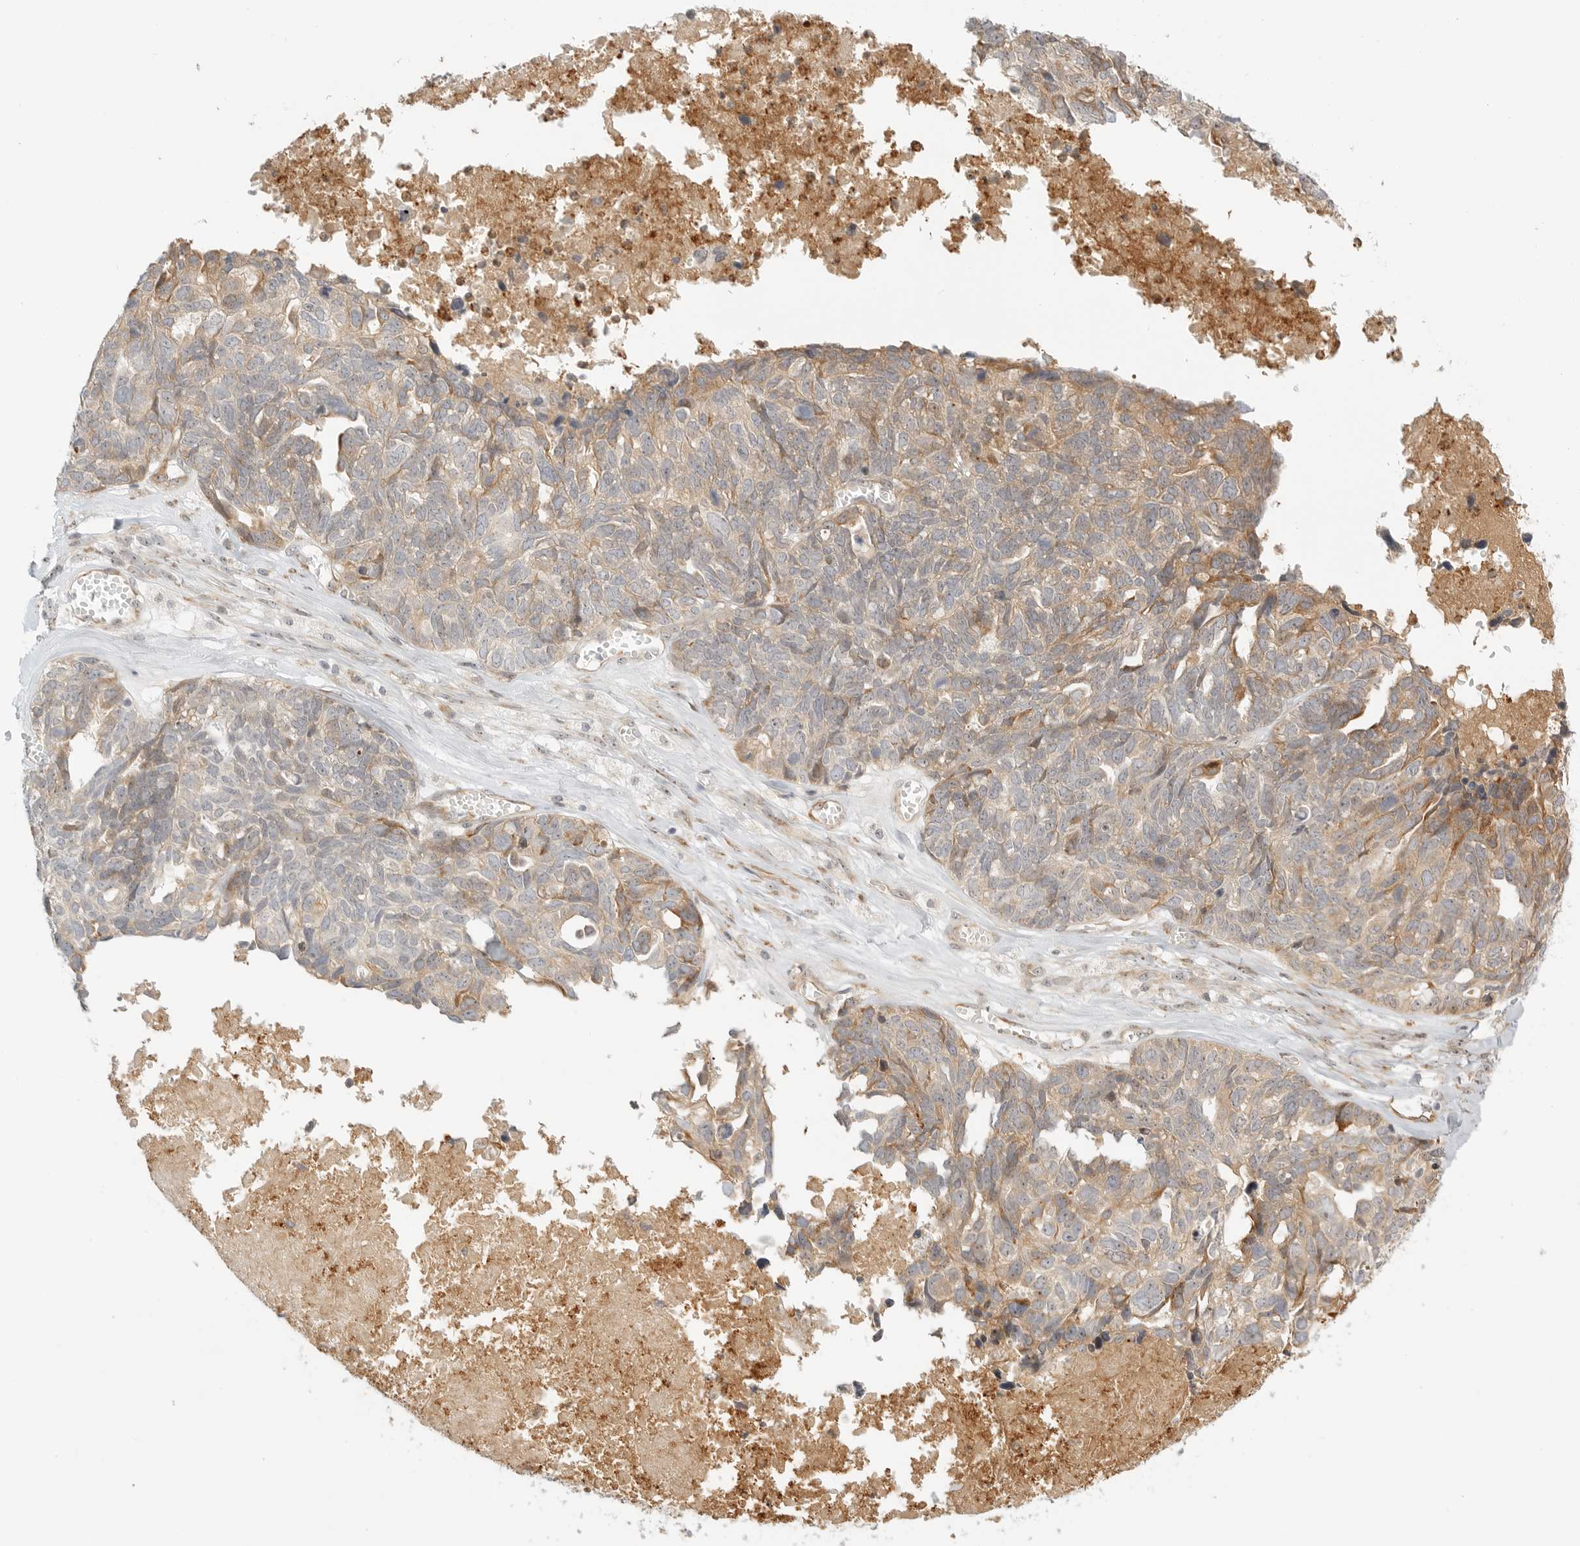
{"staining": {"intensity": "moderate", "quantity": "<25%", "location": "cytoplasmic/membranous"}, "tissue": "ovarian cancer", "cell_type": "Tumor cells", "image_type": "cancer", "snomed": [{"axis": "morphology", "description": "Cystadenocarcinoma, serous, NOS"}, {"axis": "topography", "description": "Ovary"}], "caption": "A micrograph showing moderate cytoplasmic/membranous expression in about <25% of tumor cells in serous cystadenocarcinoma (ovarian), as visualized by brown immunohistochemical staining.", "gene": "DSCC1", "patient": {"sex": "female", "age": 79}}